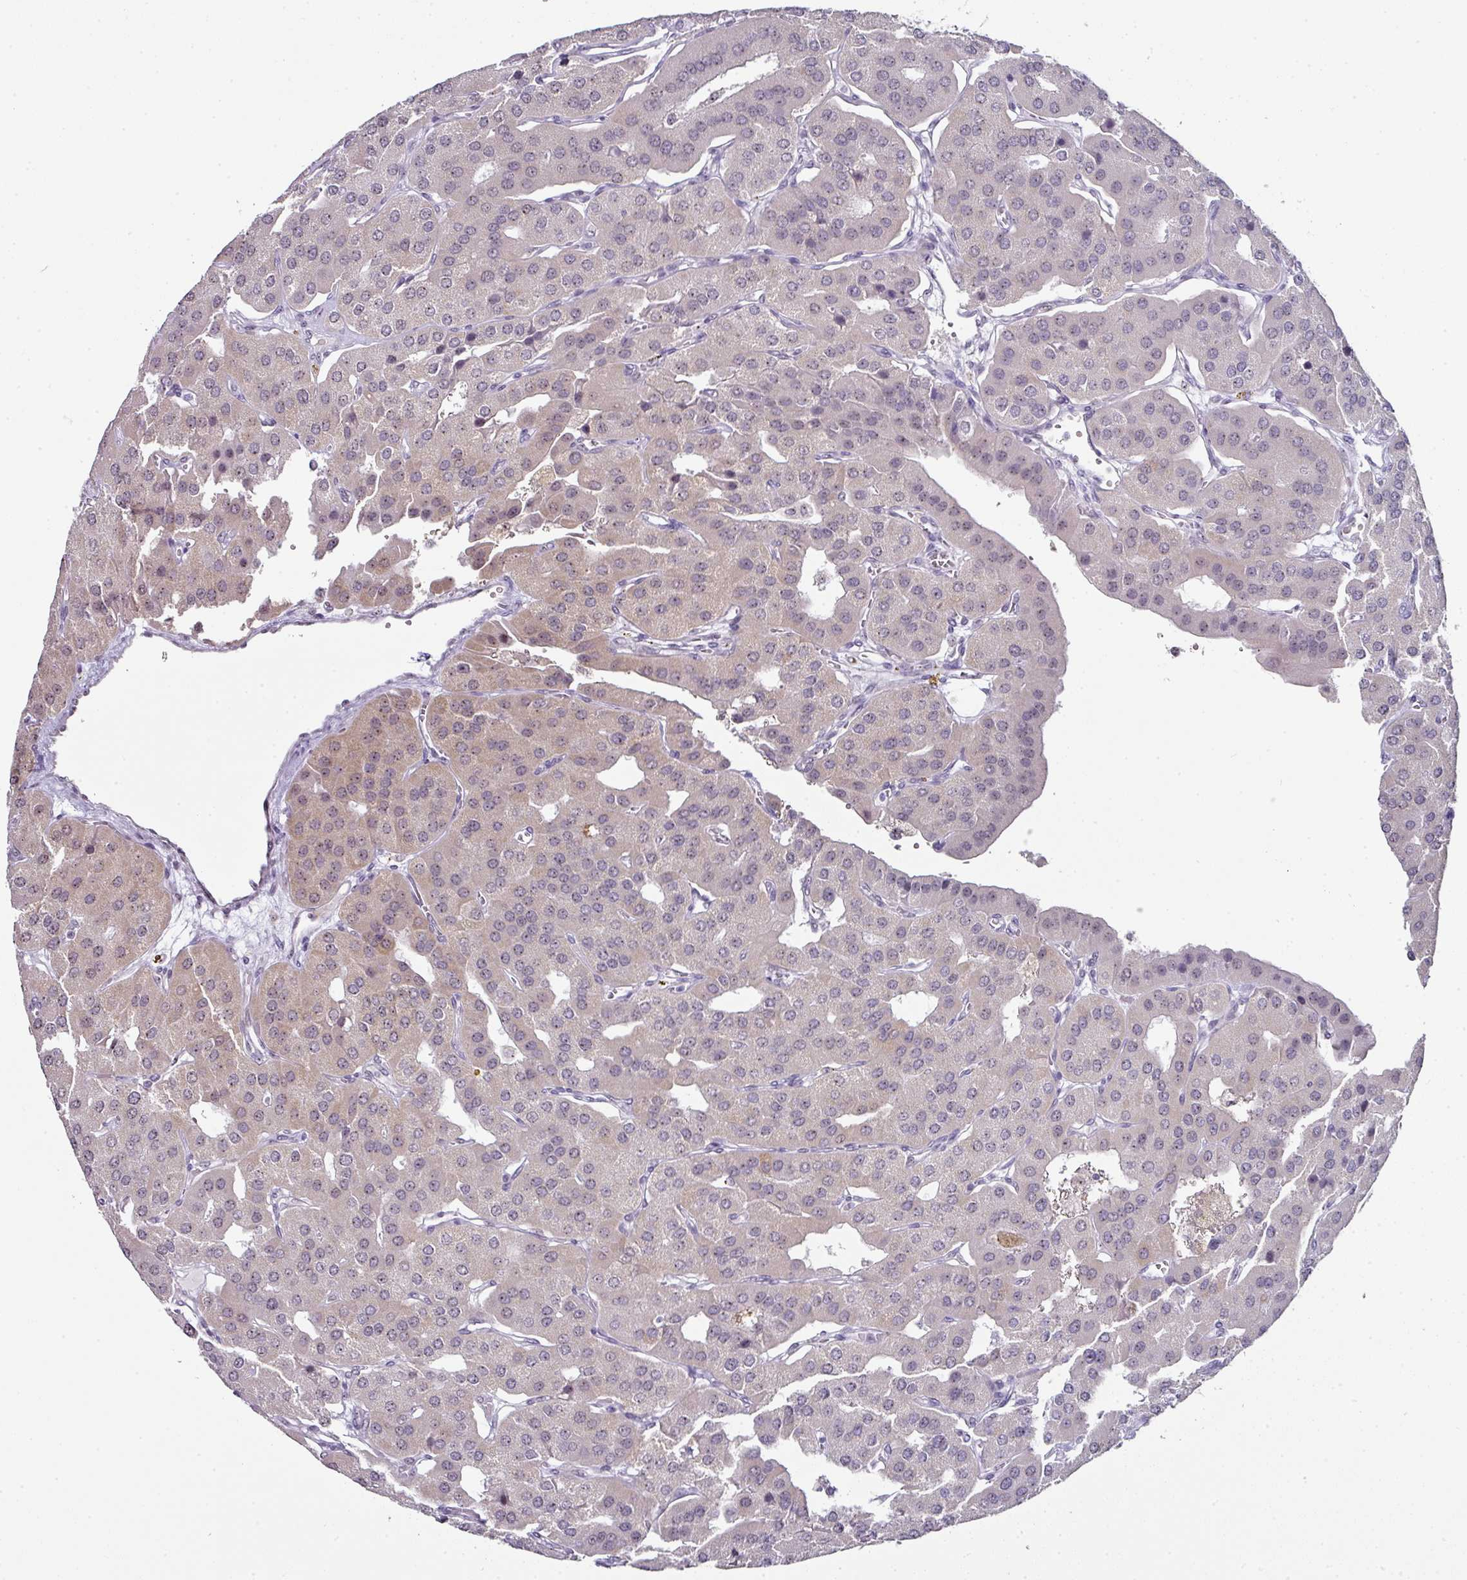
{"staining": {"intensity": "weak", "quantity": "25%-75%", "location": "cytoplasmic/membranous,nuclear"}, "tissue": "parathyroid gland", "cell_type": "Glandular cells", "image_type": "normal", "snomed": [{"axis": "morphology", "description": "Normal tissue, NOS"}, {"axis": "morphology", "description": "Adenoma, NOS"}, {"axis": "topography", "description": "Parathyroid gland"}], "caption": "Glandular cells show weak cytoplasmic/membranous,nuclear positivity in approximately 25%-75% of cells in unremarkable parathyroid gland.", "gene": "NACC2", "patient": {"sex": "female", "age": 86}}